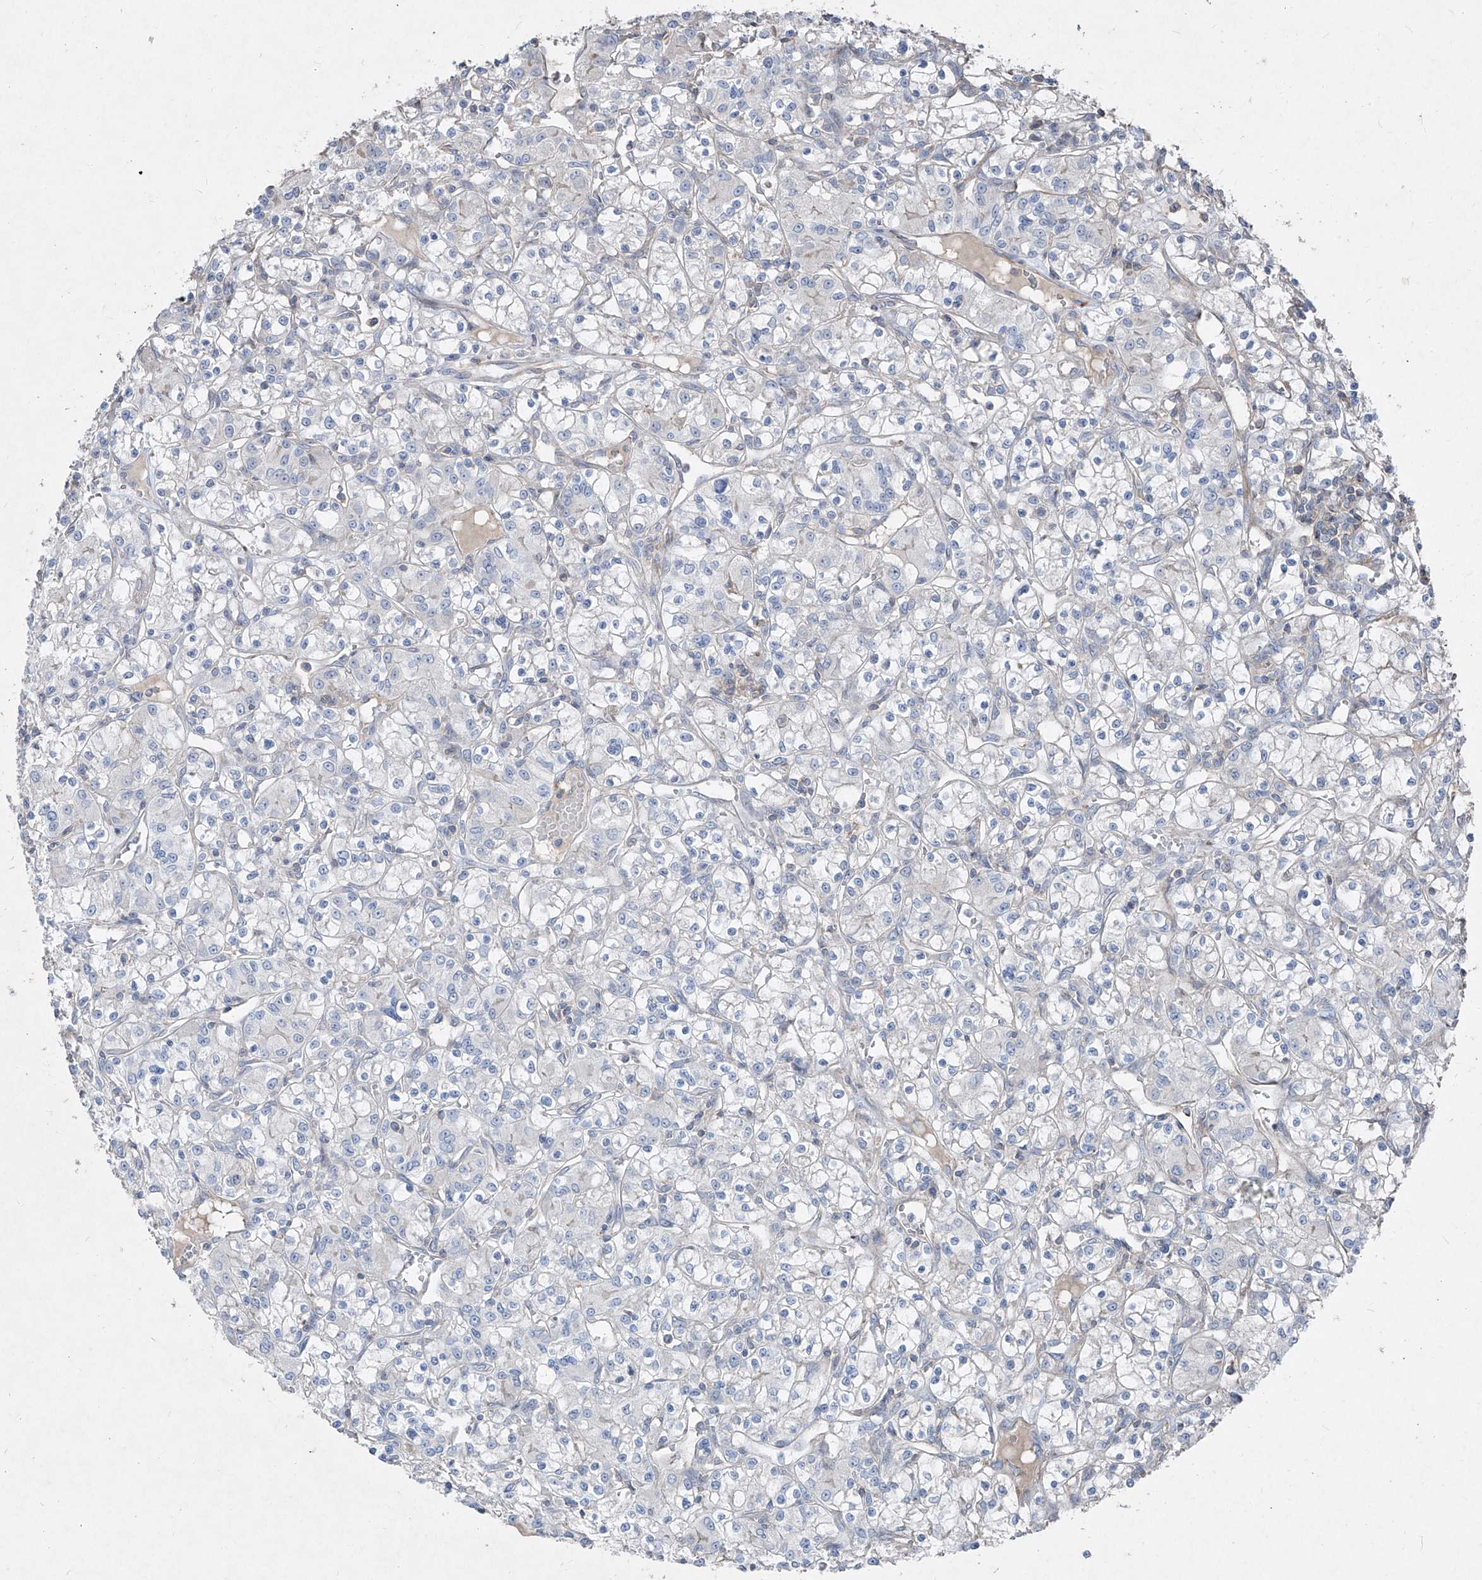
{"staining": {"intensity": "negative", "quantity": "none", "location": "none"}, "tissue": "renal cancer", "cell_type": "Tumor cells", "image_type": "cancer", "snomed": [{"axis": "morphology", "description": "Adenocarcinoma, NOS"}, {"axis": "topography", "description": "Kidney"}], "caption": "The immunohistochemistry image has no significant staining in tumor cells of renal adenocarcinoma tissue.", "gene": "UFD1", "patient": {"sex": "female", "age": 59}}